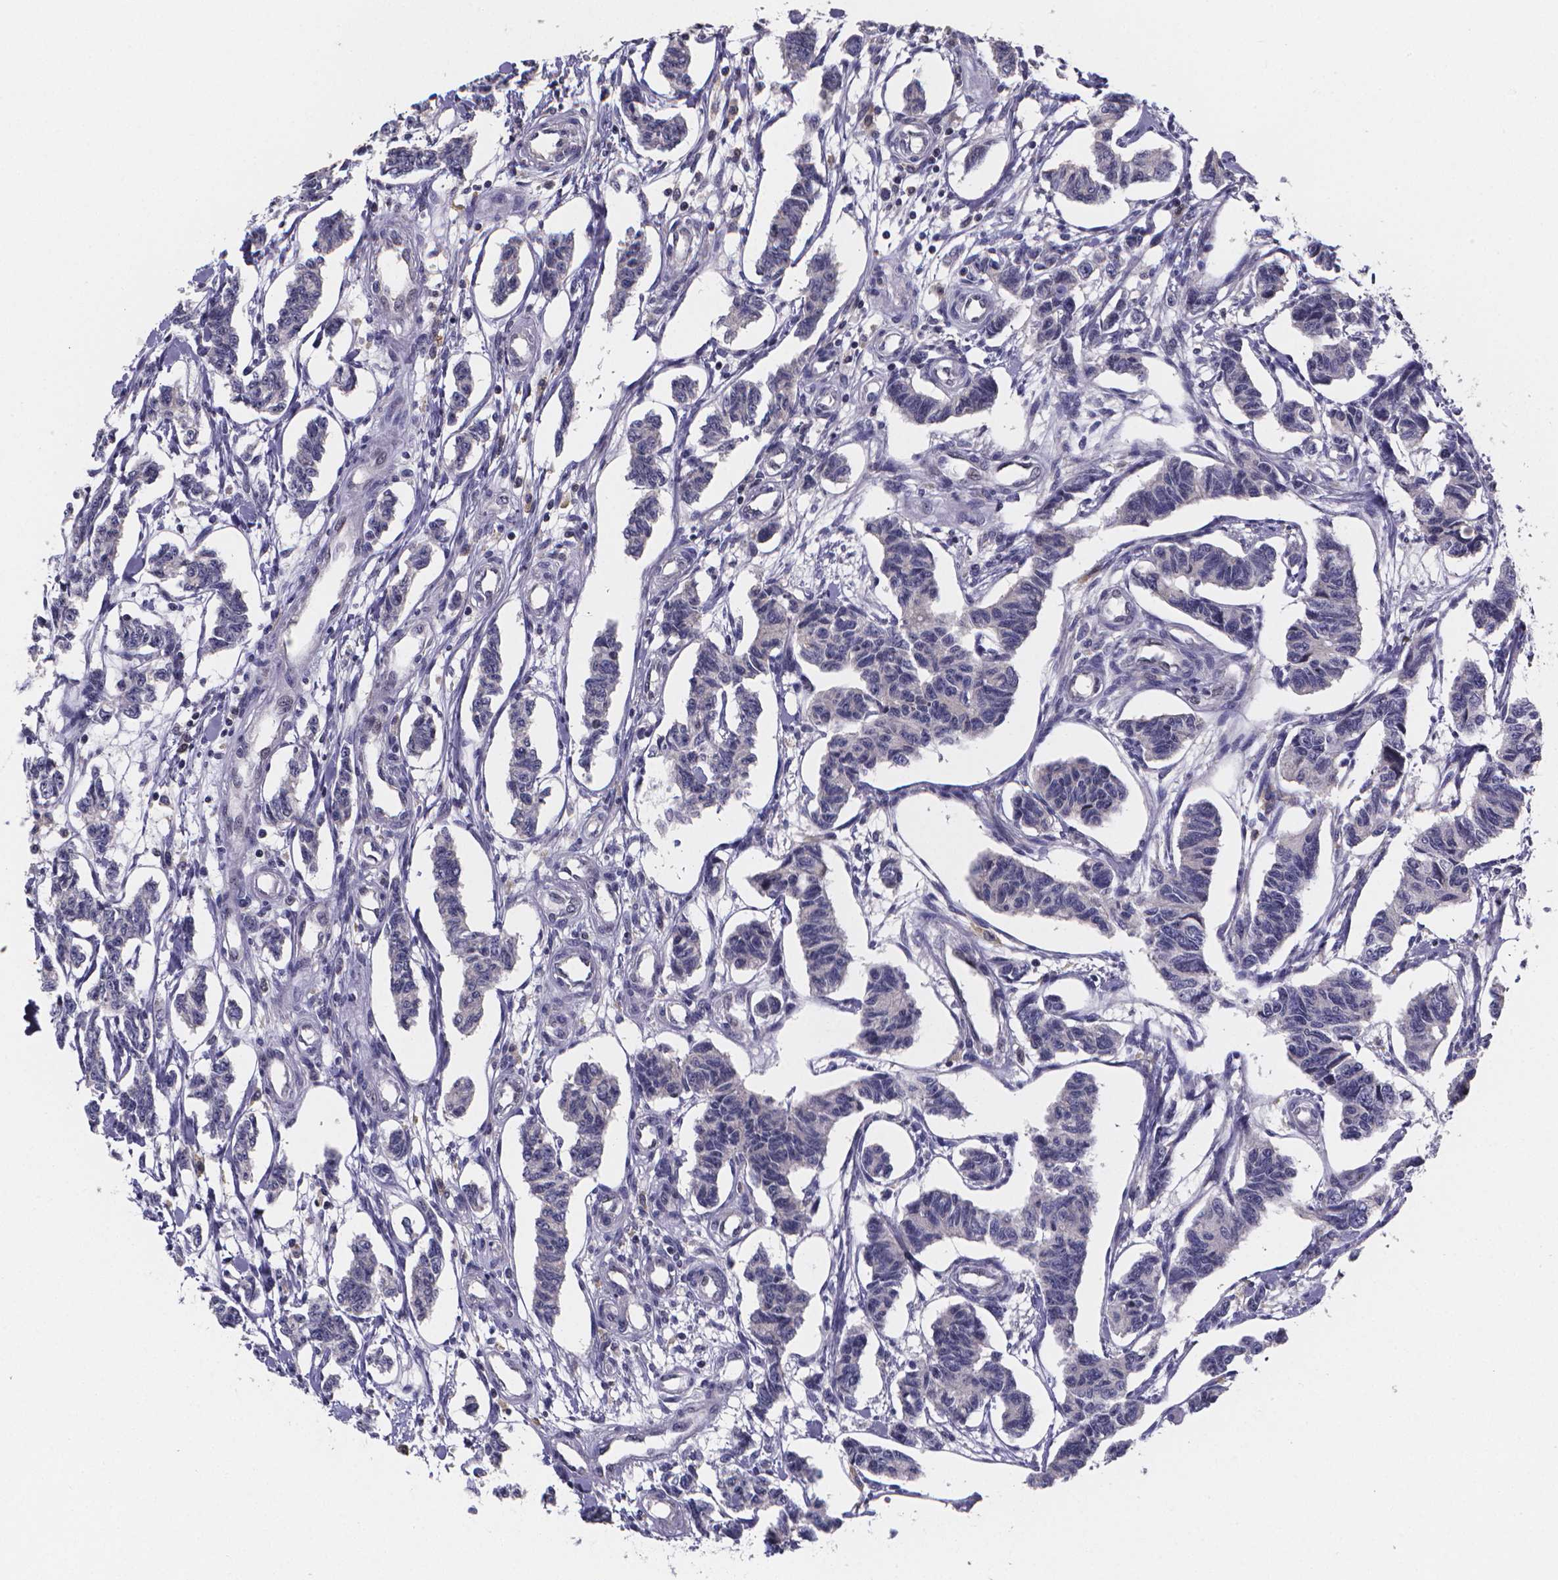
{"staining": {"intensity": "negative", "quantity": "none", "location": "none"}, "tissue": "carcinoid", "cell_type": "Tumor cells", "image_type": "cancer", "snomed": [{"axis": "morphology", "description": "Carcinoid, malignant, NOS"}, {"axis": "topography", "description": "Kidney"}], "caption": "High power microscopy image of an immunohistochemistry (IHC) histopathology image of carcinoid (malignant), revealing no significant expression in tumor cells. (DAB immunohistochemistry visualized using brightfield microscopy, high magnification).", "gene": "PAH", "patient": {"sex": "female", "age": 41}}